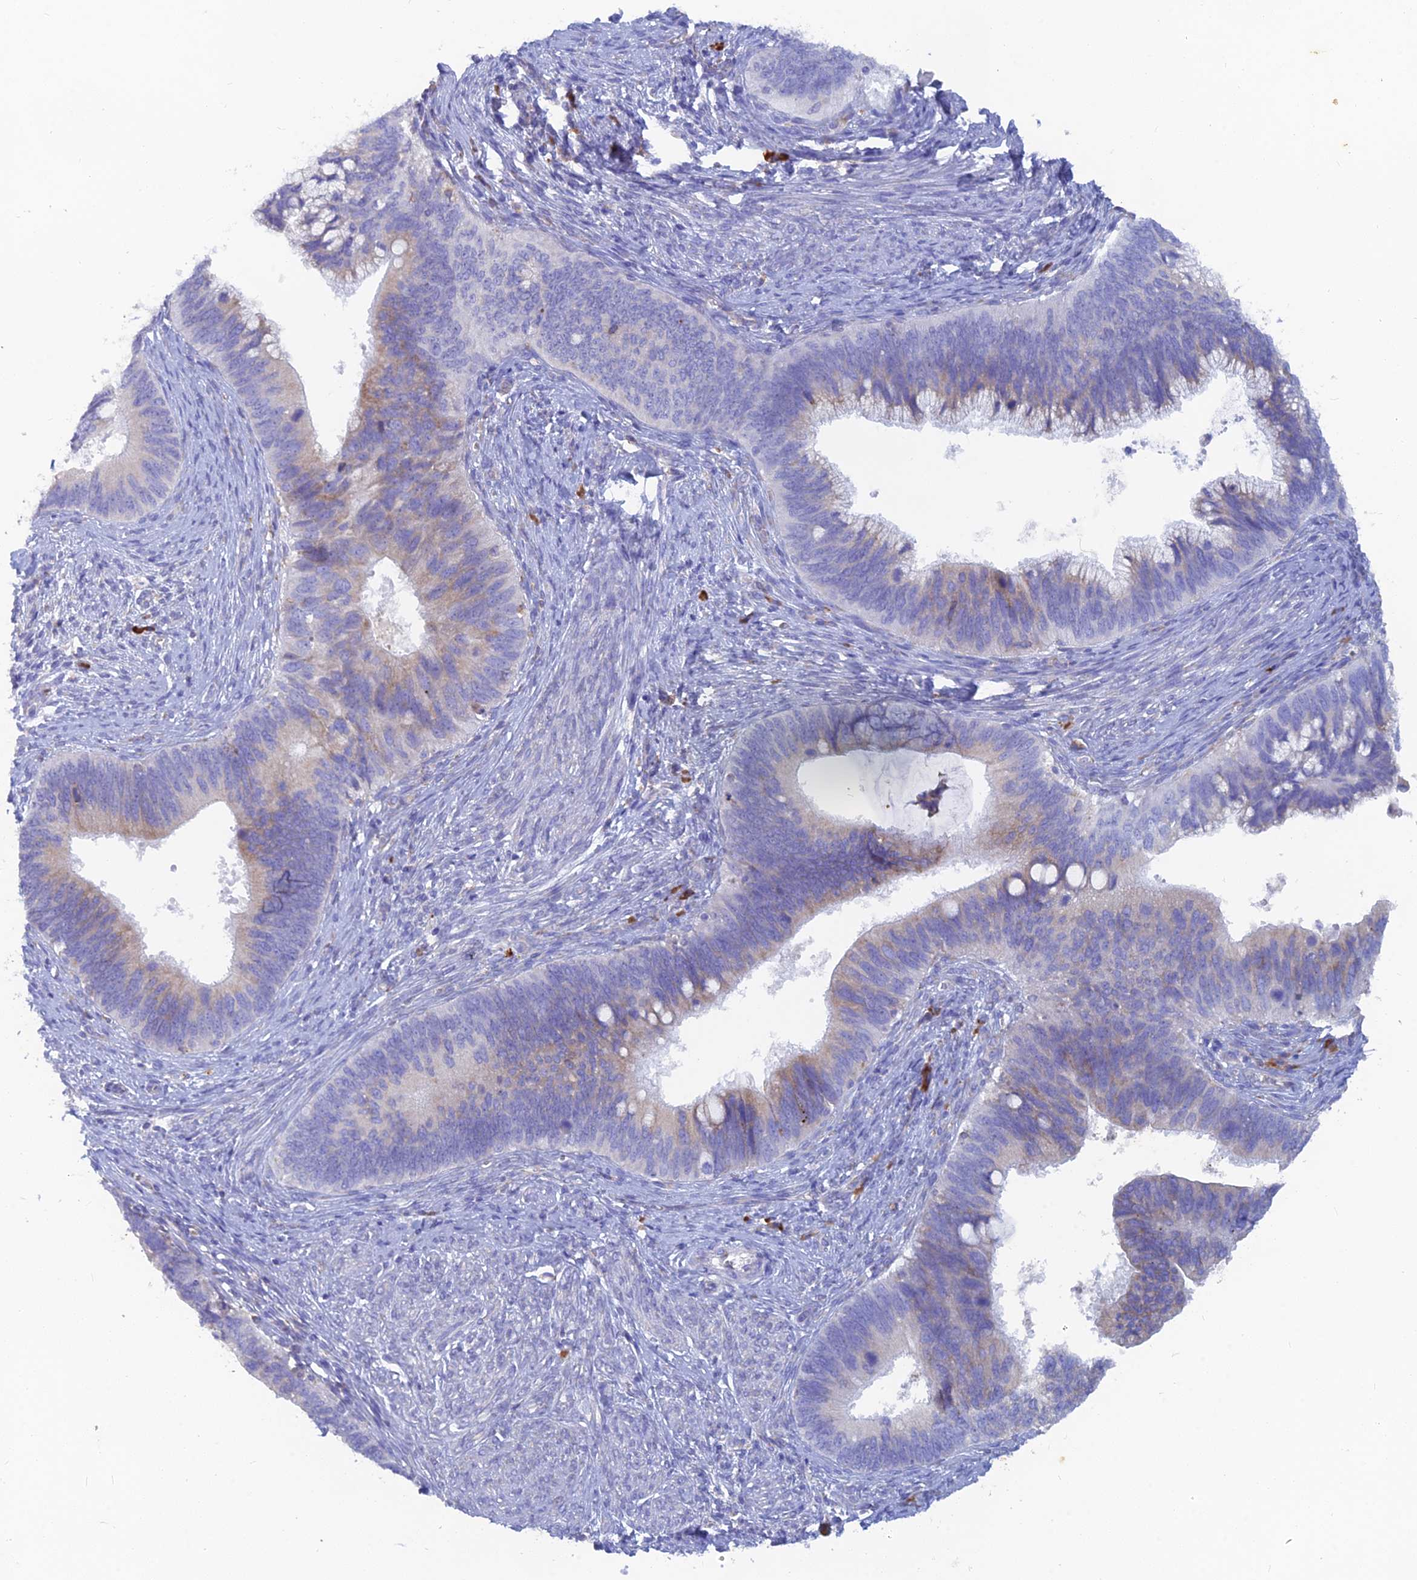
{"staining": {"intensity": "weak", "quantity": "<25%", "location": "cytoplasmic/membranous"}, "tissue": "cervical cancer", "cell_type": "Tumor cells", "image_type": "cancer", "snomed": [{"axis": "morphology", "description": "Adenocarcinoma, NOS"}, {"axis": "topography", "description": "Cervix"}], "caption": "Tumor cells are negative for brown protein staining in cervical adenocarcinoma. (DAB (3,3'-diaminobenzidine) immunohistochemistry (IHC), high magnification).", "gene": "WDR35", "patient": {"sex": "female", "age": 42}}